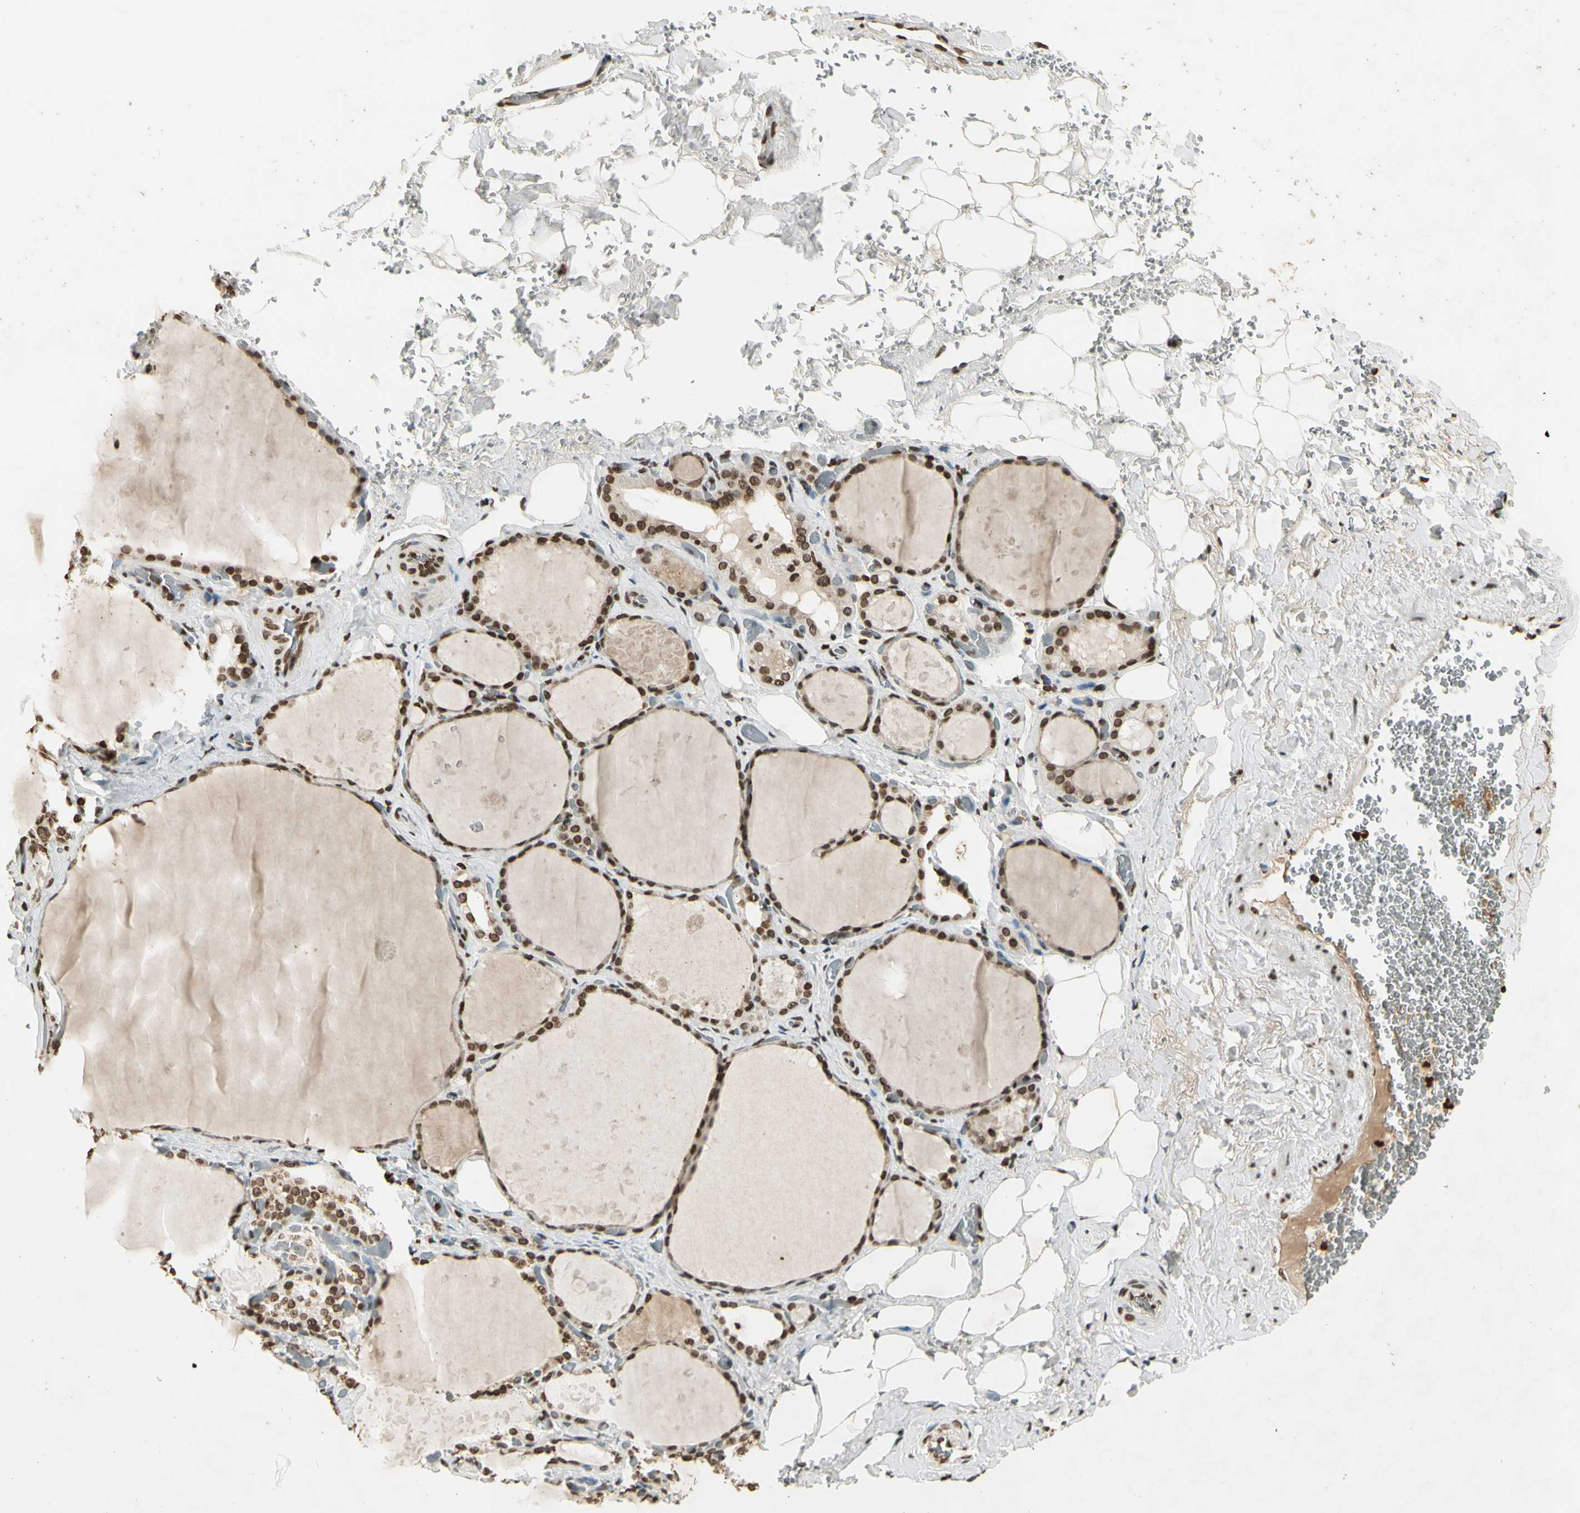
{"staining": {"intensity": "moderate", "quantity": ">75%", "location": "nuclear"}, "tissue": "thyroid gland", "cell_type": "Glandular cells", "image_type": "normal", "snomed": [{"axis": "morphology", "description": "Normal tissue, NOS"}, {"axis": "topography", "description": "Thyroid gland"}], "caption": "Thyroid gland stained for a protein reveals moderate nuclear positivity in glandular cells. The staining was performed using DAB (3,3'-diaminobenzidine), with brown indicating positive protein expression. Nuclei are stained blue with hematoxylin.", "gene": "RORA", "patient": {"sex": "male", "age": 61}}